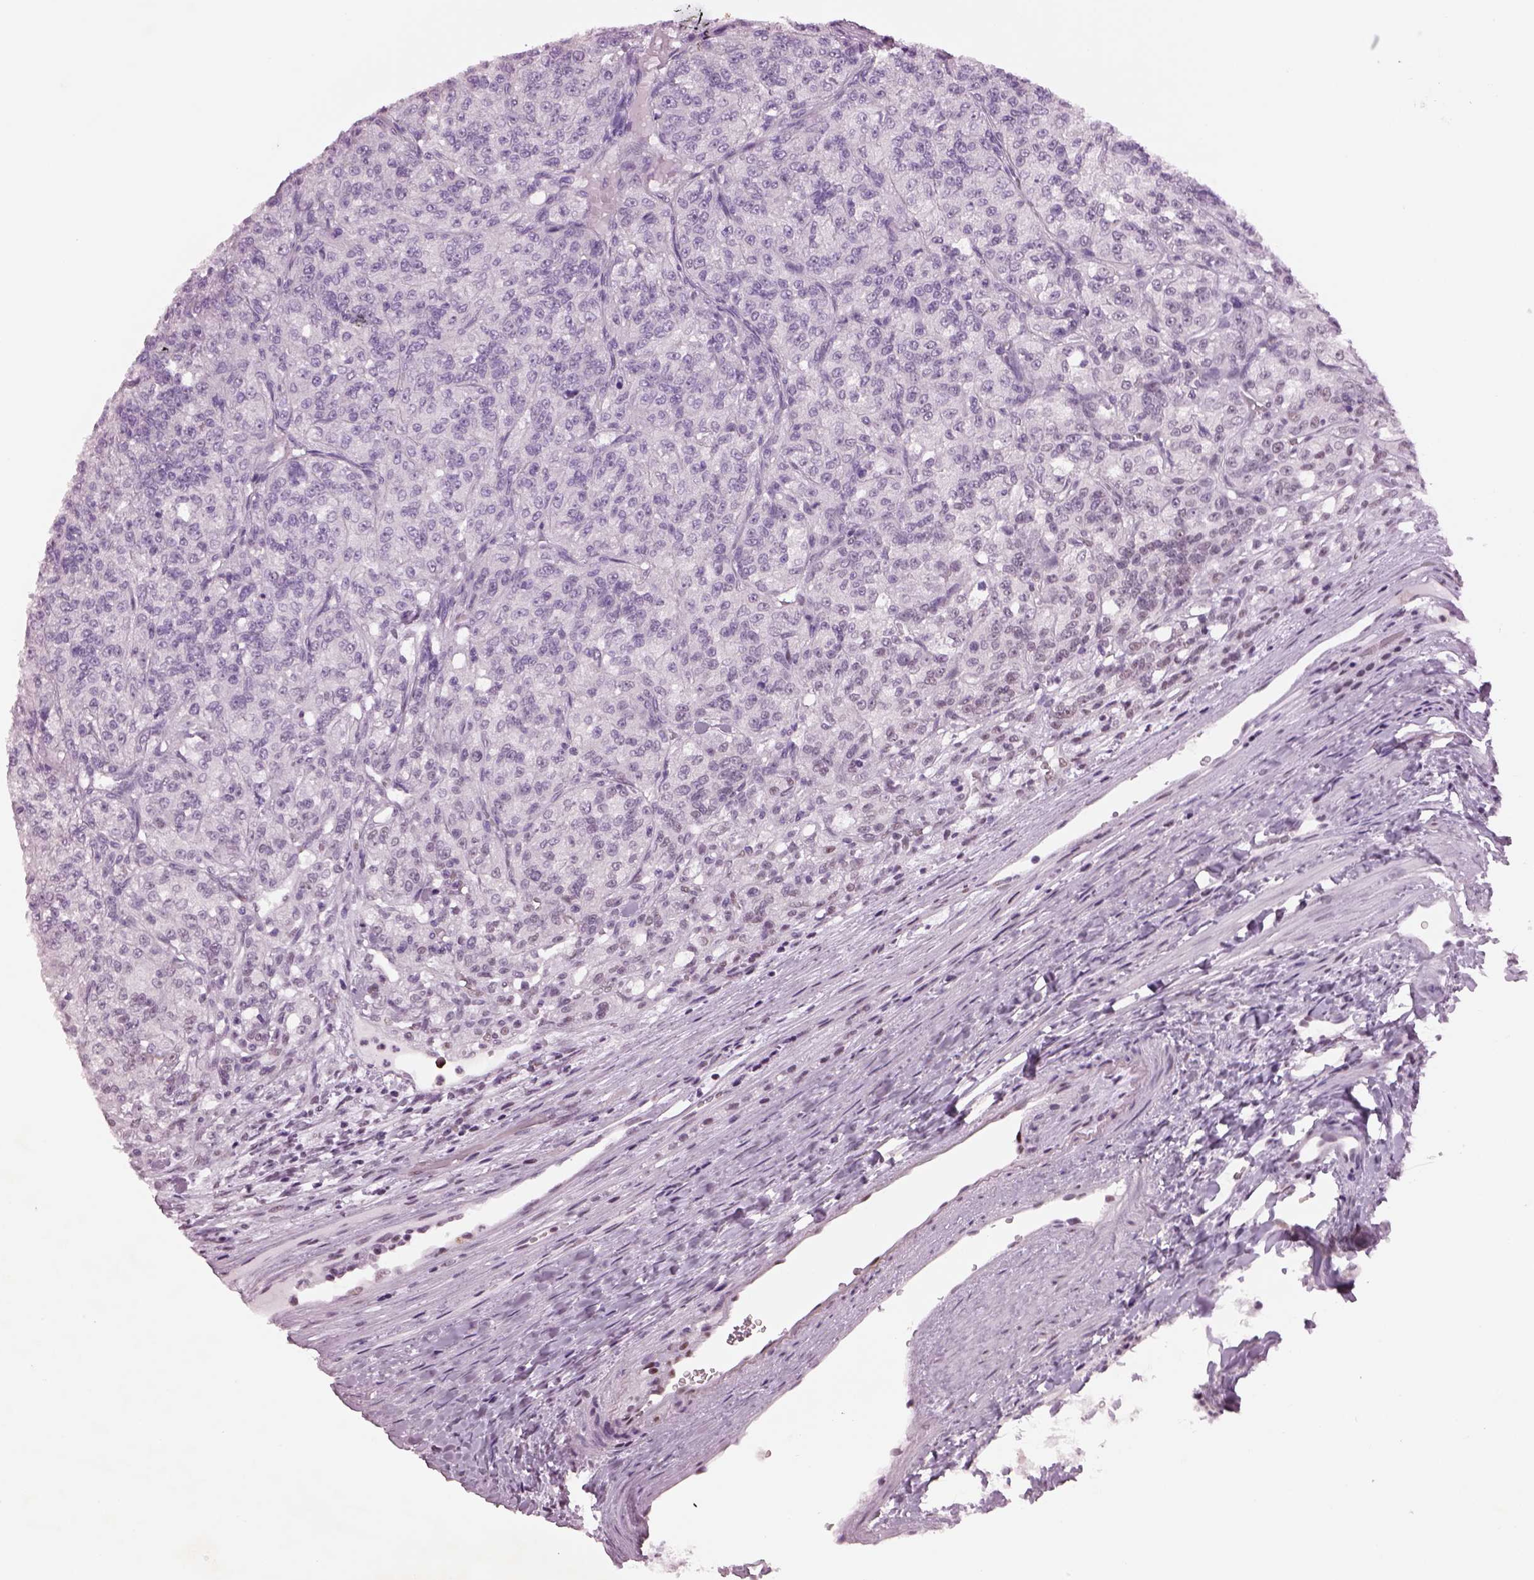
{"staining": {"intensity": "negative", "quantity": "none", "location": "none"}, "tissue": "renal cancer", "cell_type": "Tumor cells", "image_type": "cancer", "snomed": [{"axis": "morphology", "description": "Adenocarcinoma, NOS"}, {"axis": "topography", "description": "Kidney"}], "caption": "An IHC histopathology image of renal adenocarcinoma is shown. There is no staining in tumor cells of renal adenocarcinoma. (Brightfield microscopy of DAB (3,3'-diaminobenzidine) IHC at high magnification).", "gene": "ACOD1", "patient": {"sex": "female", "age": 63}}